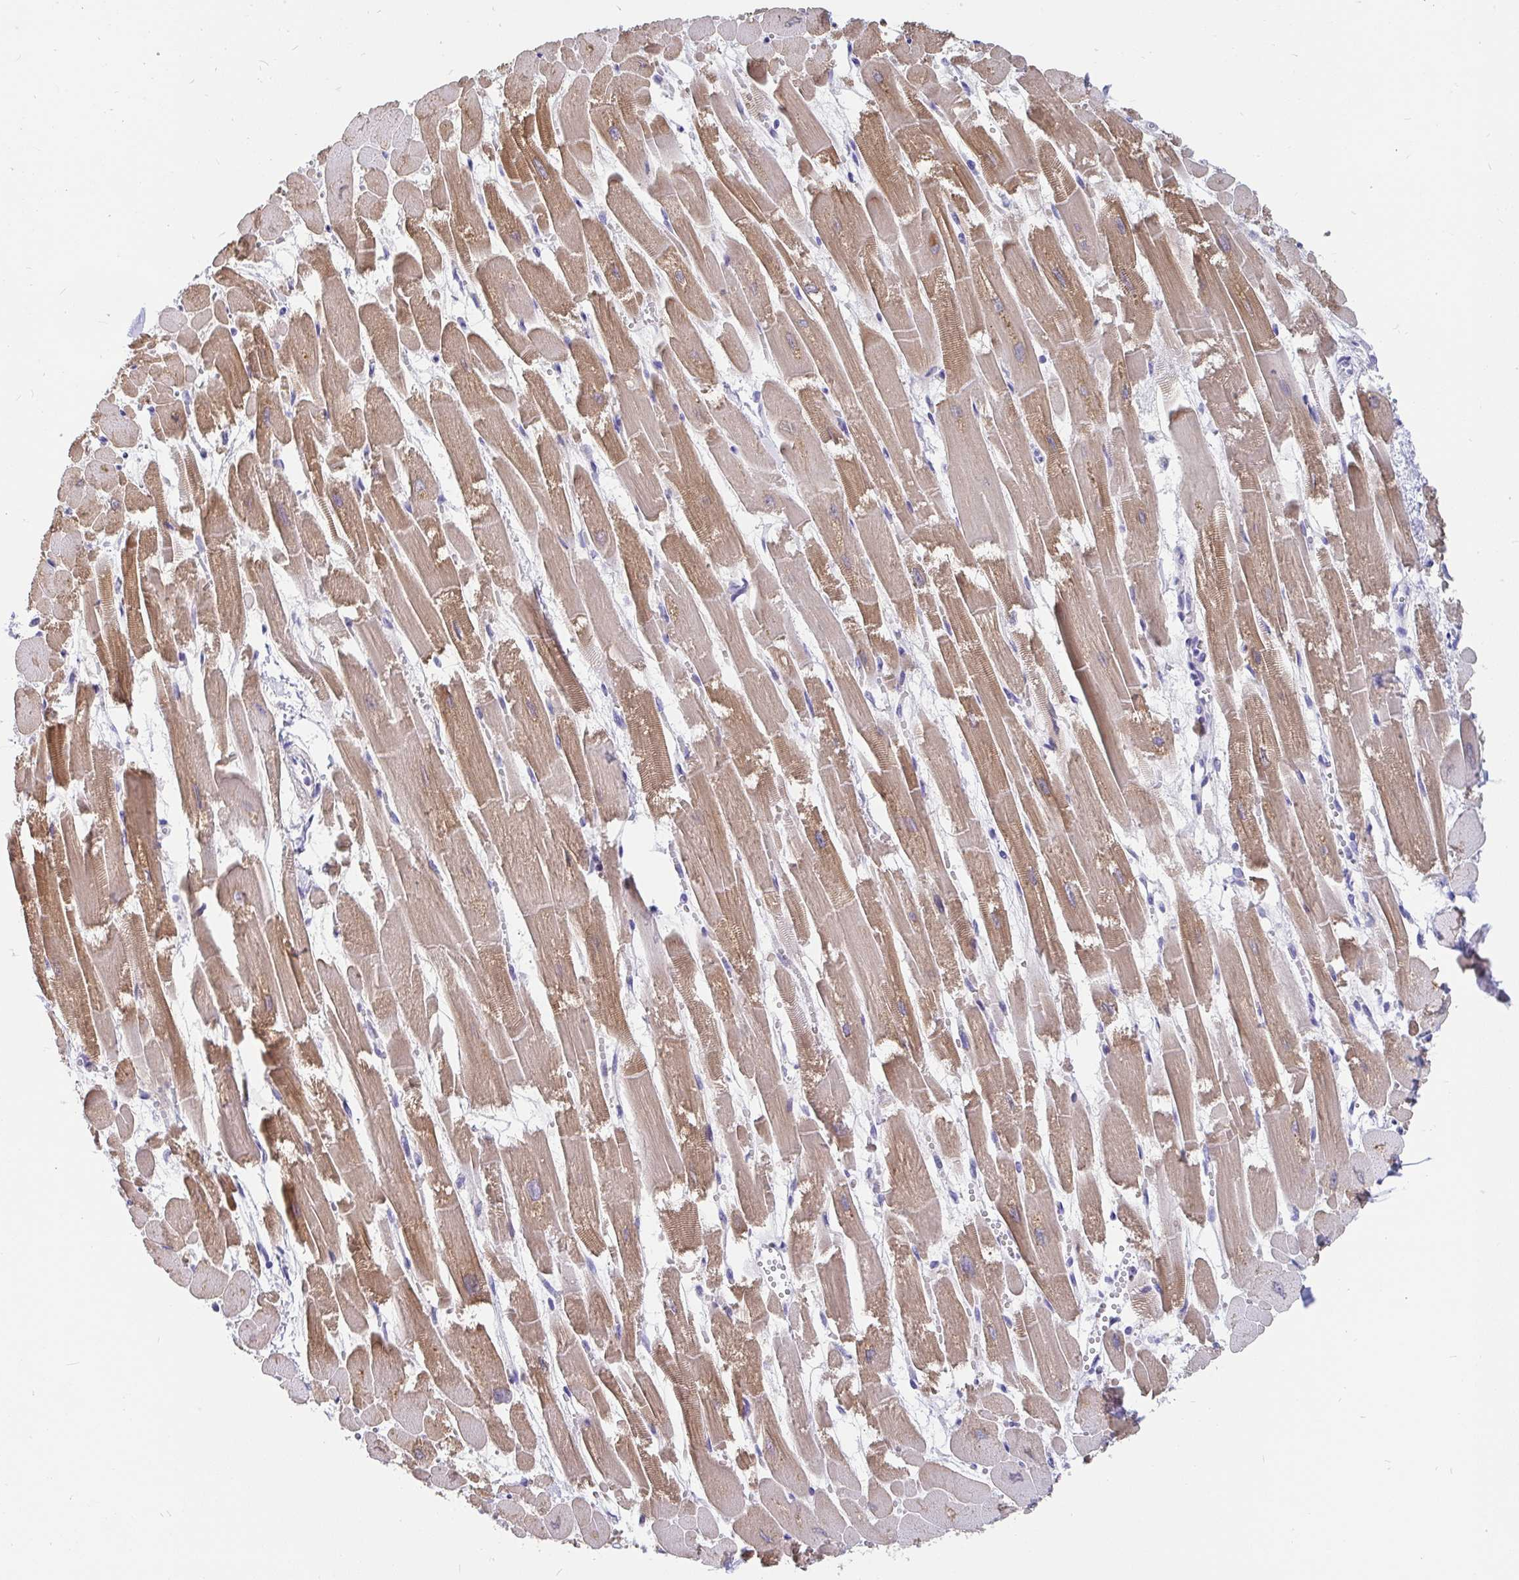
{"staining": {"intensity": "moderate", "quantity": ">75%", "location": "cytoplasmic/membranous"}, "tissue": "heart muscle", "cell_type": "Cardiomyocytes", "image_type": "normal", "snomed": [{"axis": "morphology", "description": "Normal tissue, NOS"}, {"axis": "topography", "description": "Heart"}], "caption": "Unremarkable heart muscle demonstrates moderate cytoplasmic/membranous staining in approximately >75% of cardiomyocytes The staining is performed using DAB (3,3'-diaminobenzidine) brown chromogen to label protein expression. The nuclei are counter-stained blue using hematoxylin..", "gene": "INTS5", "patient": {"sex": "female", "age": 52}}